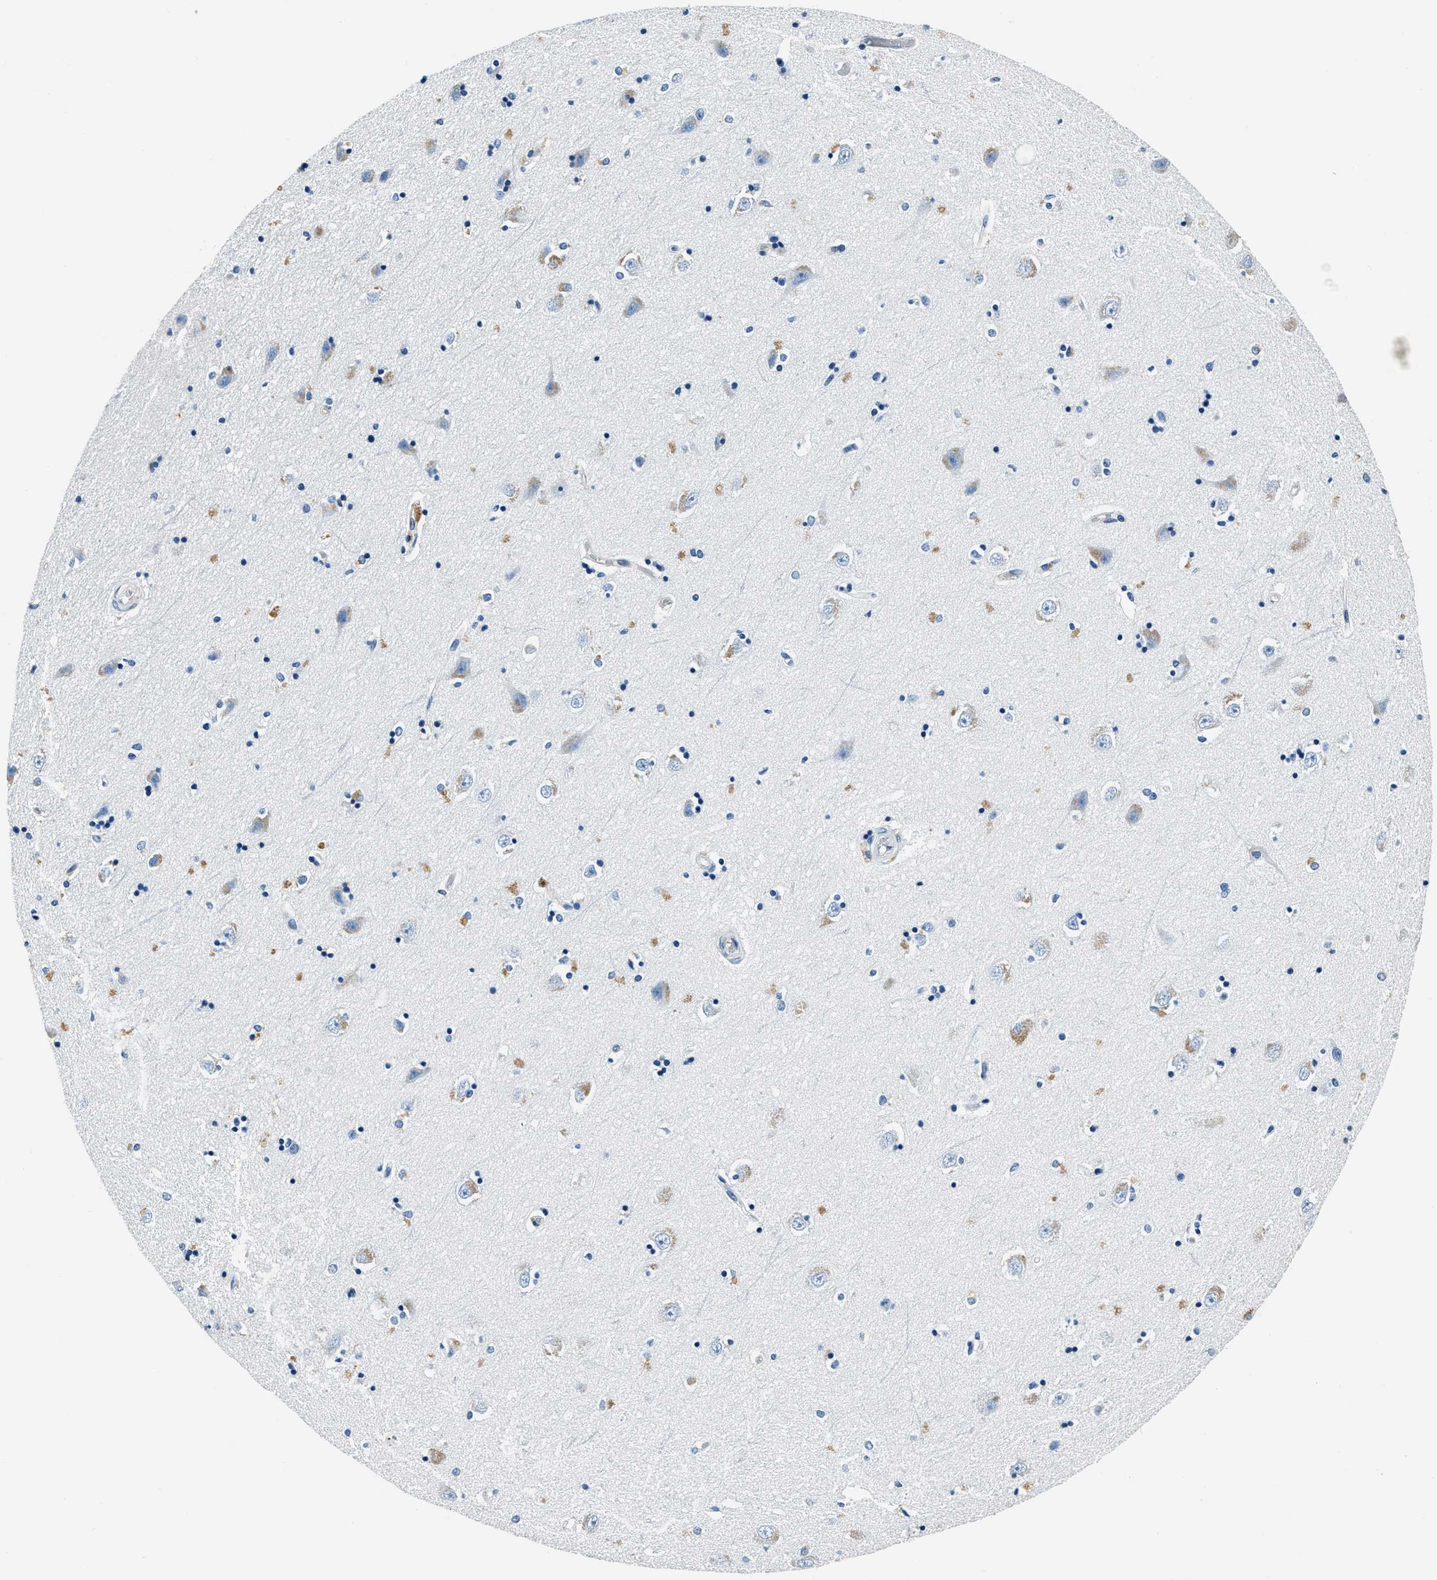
{"staining": {"intensity": "moderate", "quantity": "<25%", "location": "cytoplasmic/membranous"}, "tissue": "hippocampus", "cell_type": "Glial cells", "image_type": "normal", "snomed": [{"axis": "morphology", "description": "Normal tissue, NOS"}, {"axis": "topography", "description": "Hippocampus"}], "caption": "Moderate cytoplasmic/membranous expression is identified in about <25% of glial cells in benign hippocampus. The protein is shown in brown color, while the nuclei are stained blue.", "gene": "PTPDC1", "patient": {"sex": "male", "age": 45}}